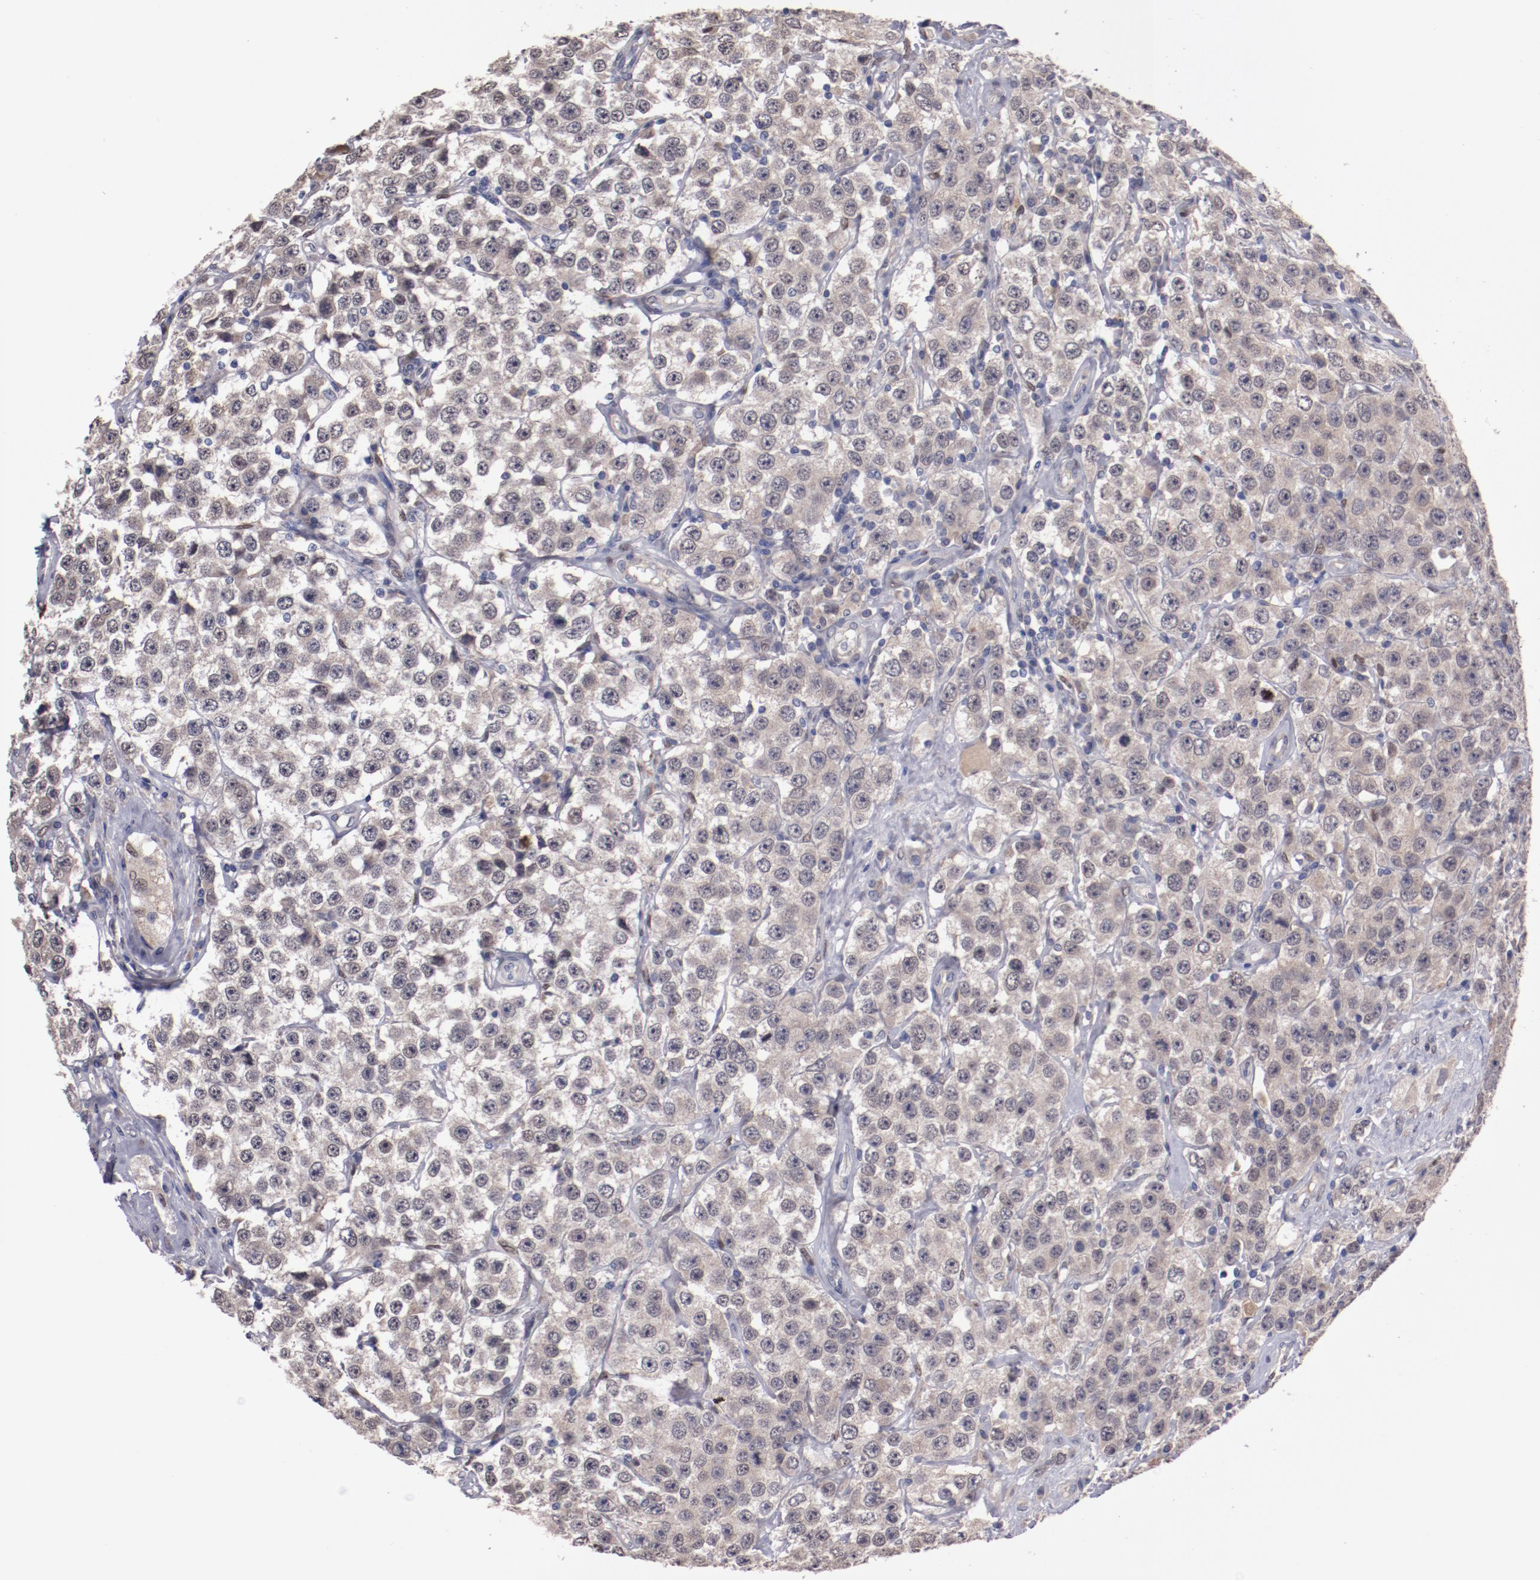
{"staining": {"intensity": "weak", "quantity": "25%-75%", "location": "cytoplasmic/membranous"}, "tissue": "testis cancer", "cell_type": "Tumor cells", "image_type": "cancer", "snomed": [{"axis": "morphology", "description": "Seminoma, NOS"}, {"axis": "topography", "description": "Testis"}], "caption": "Testis seminoma tissue exhibits weak cytoplasmic/membranous staining in about 25%-75% of tumor cells, visualized by immunohistochemistry.", "gene": "FAM81A", "patient": {"sex": "male", "age": 52}}